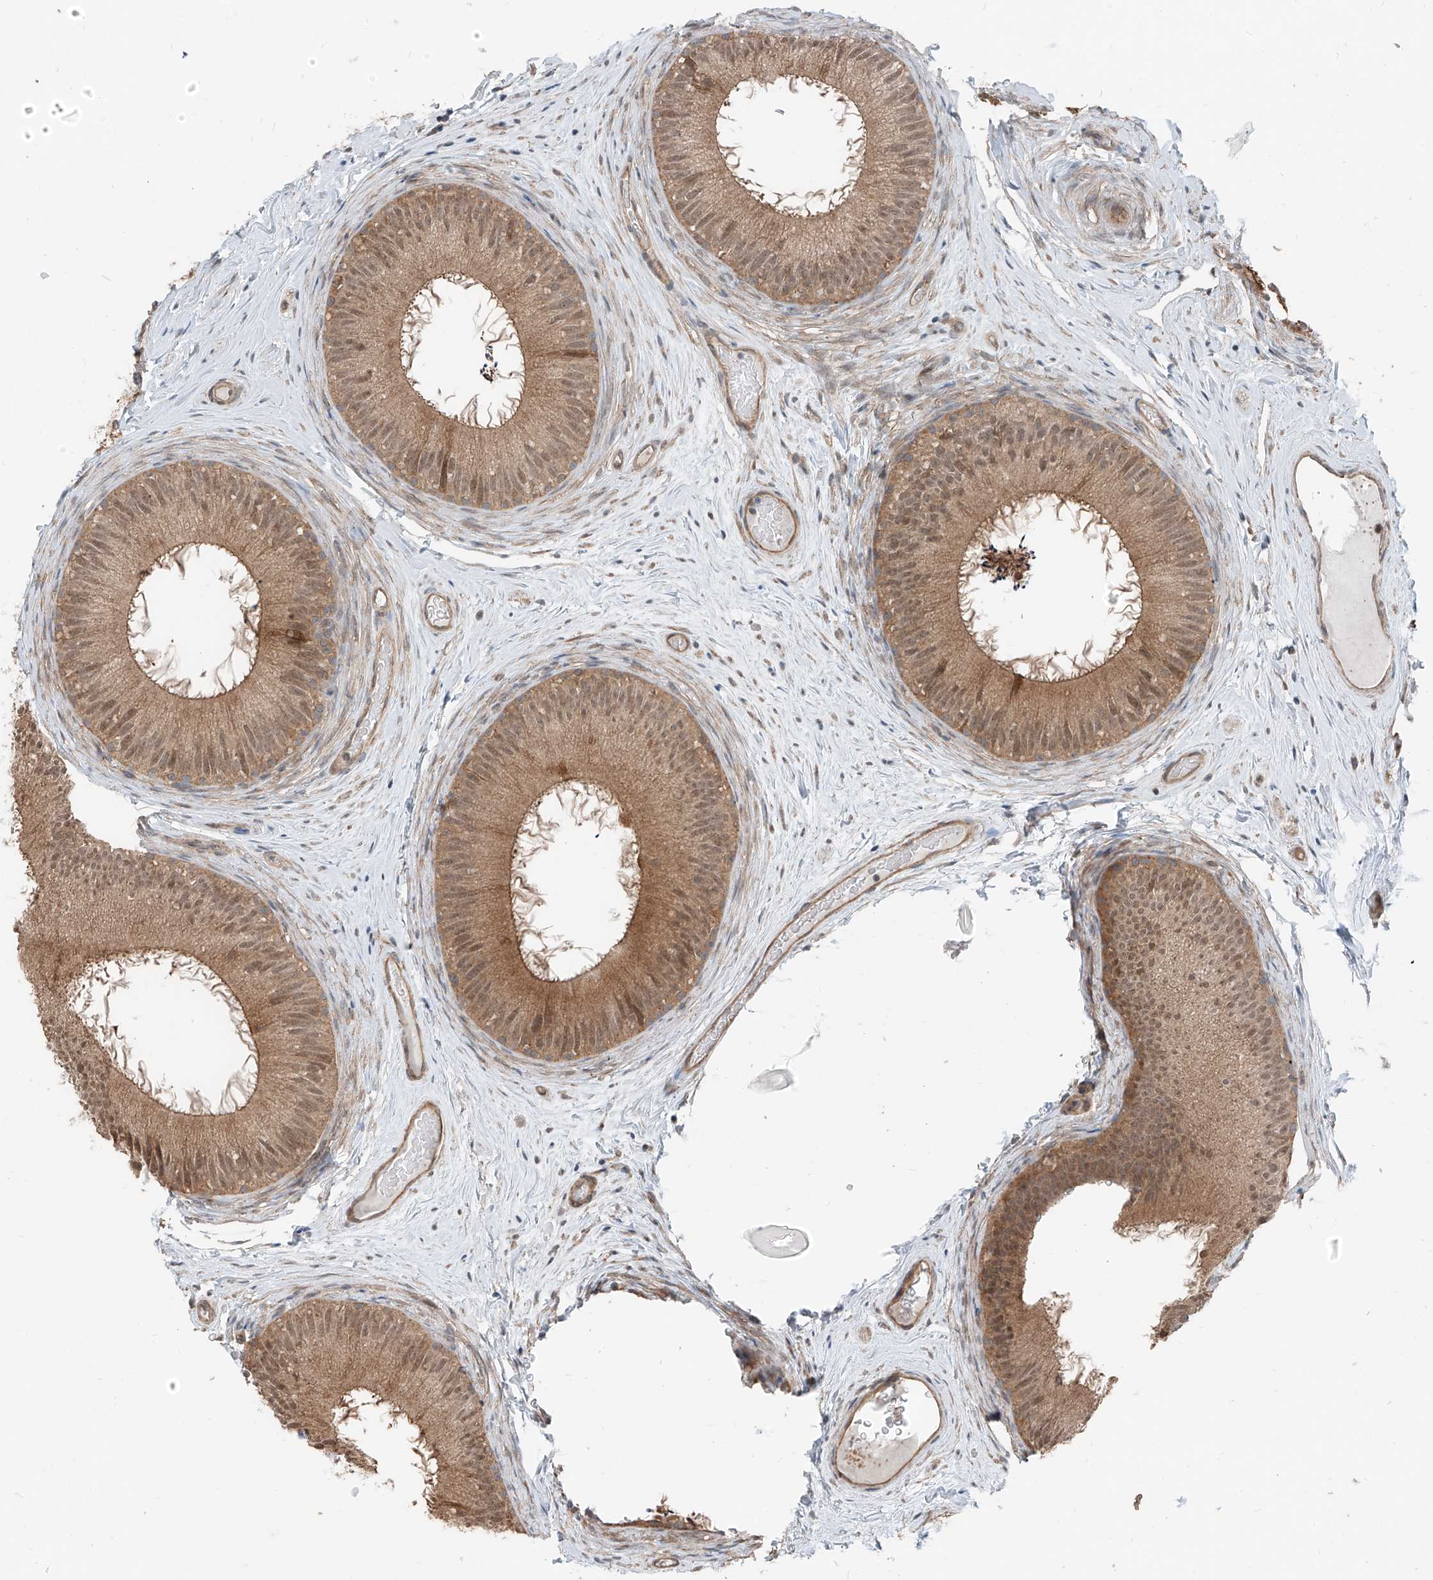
{"staining": {"intensity": "moderate", "quantity": ">75%", "location": "cytoplasmic/membranous,nuclear"}, "tissue": "epididymis", "cell_type": "Glandular cells", "image_type": "normal", "snomed": [{"axis": "morphology", "description": "Normal tissue, NOS"}, {"axis": "topography", "description": "Epididymis"}], "caption": "An image of epididymis stained for a protein reveals moderate cytoplasmic/membranous,nuclear brown staining in glandular cells.", "gene": "CEP162", "patient": {"sex": "male", "age": 50}}